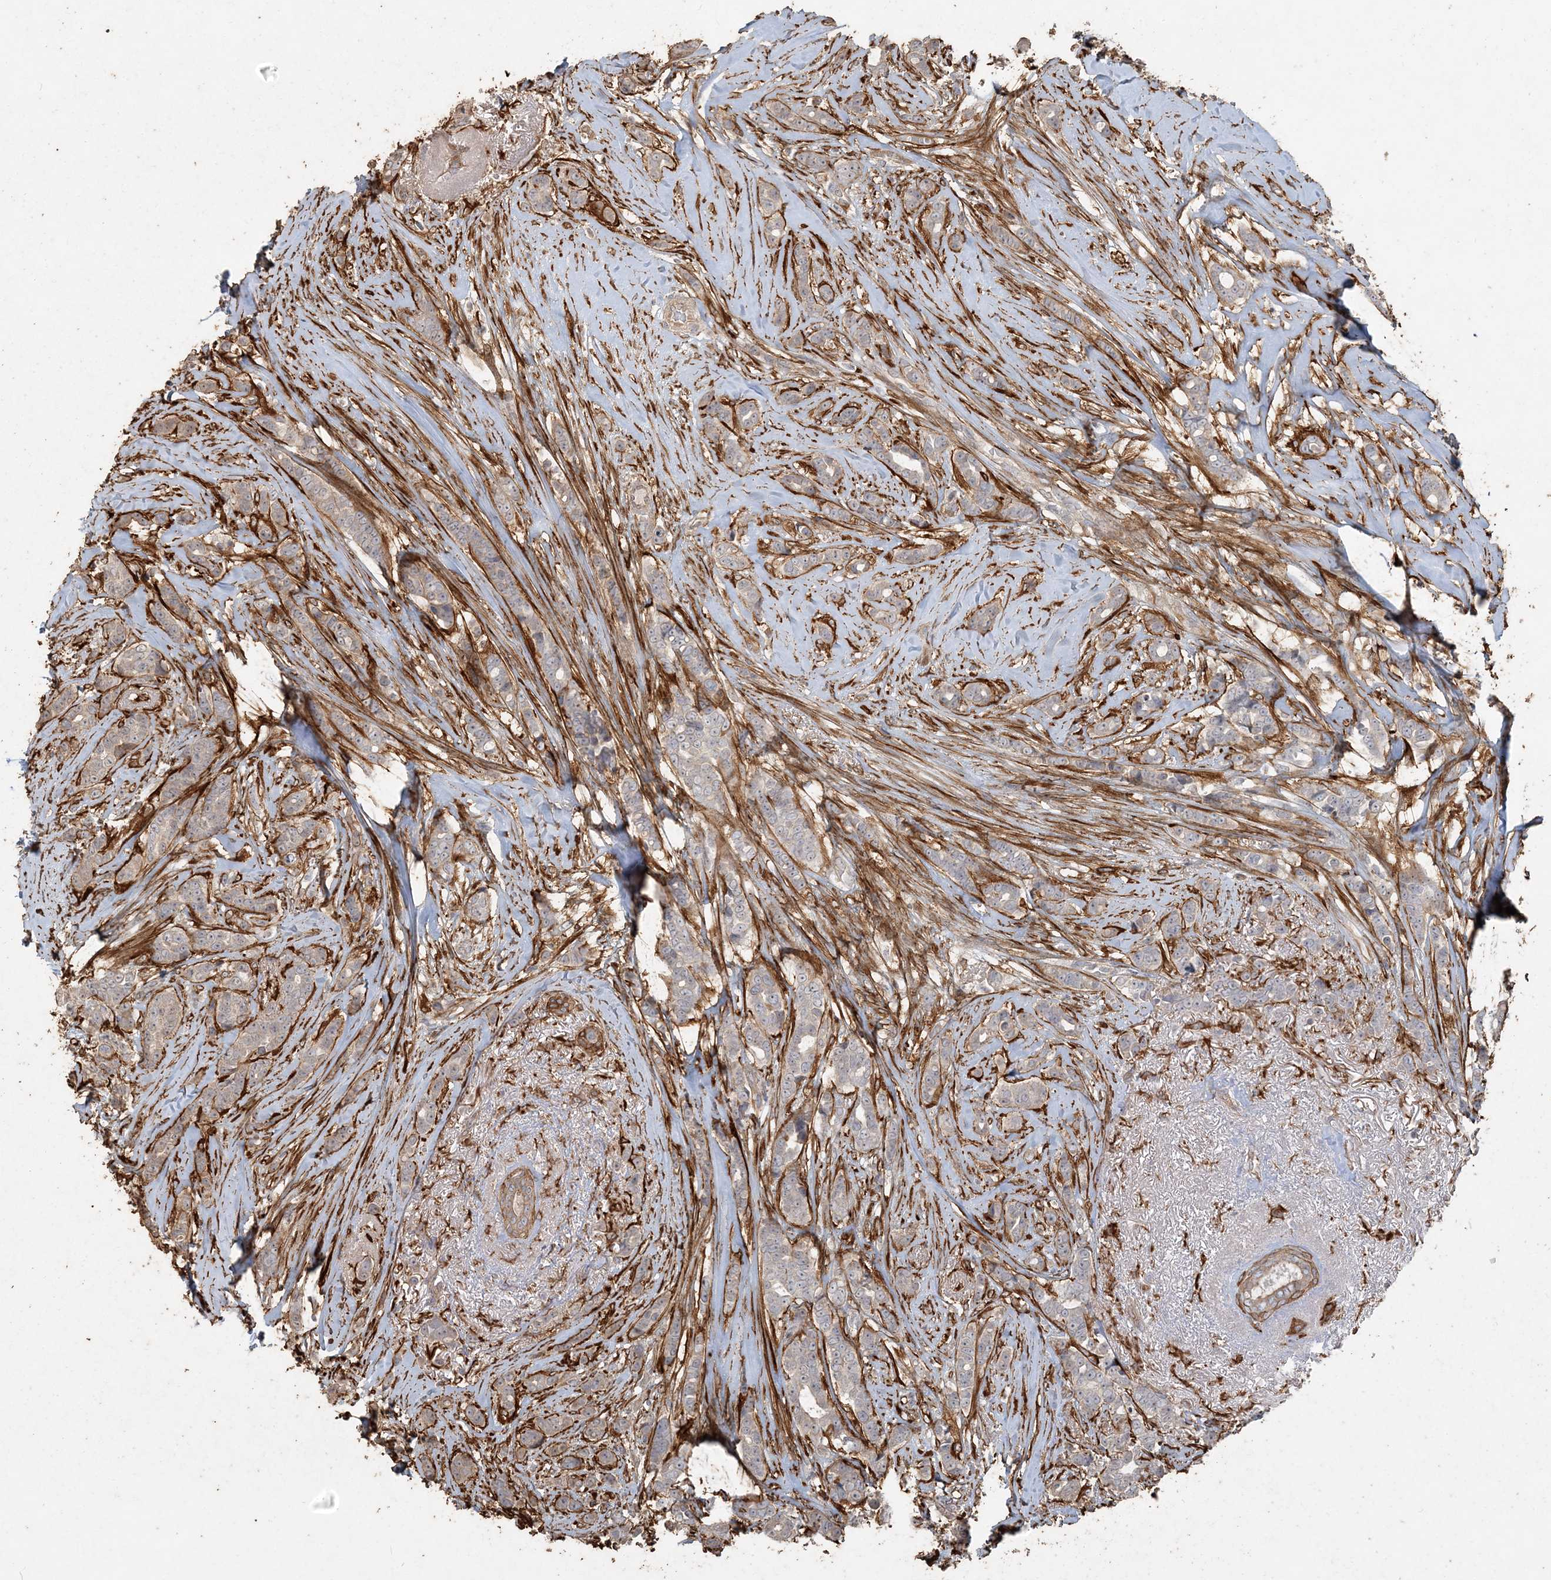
{"staining": {"intensity": "weak", "quantity": "<25%", "location": "cytoplasmic/membranous"}, "tissue": "breast cancer", "cell_type": "Tumor cells", "image_type": "cancer", "snomed": [{"axis": "morphology", "description": "Lobular carcinoma"}, {"axis": "topography", "description": "Breast"}], "caption": "IHC micrograph of neoplastic tissue: lobular carcinoma (breast) stained with DAB shows no significant protein staining in tumor cells.", "gene": "RNF145", "patient": {"sex": "female", "age": 51}}